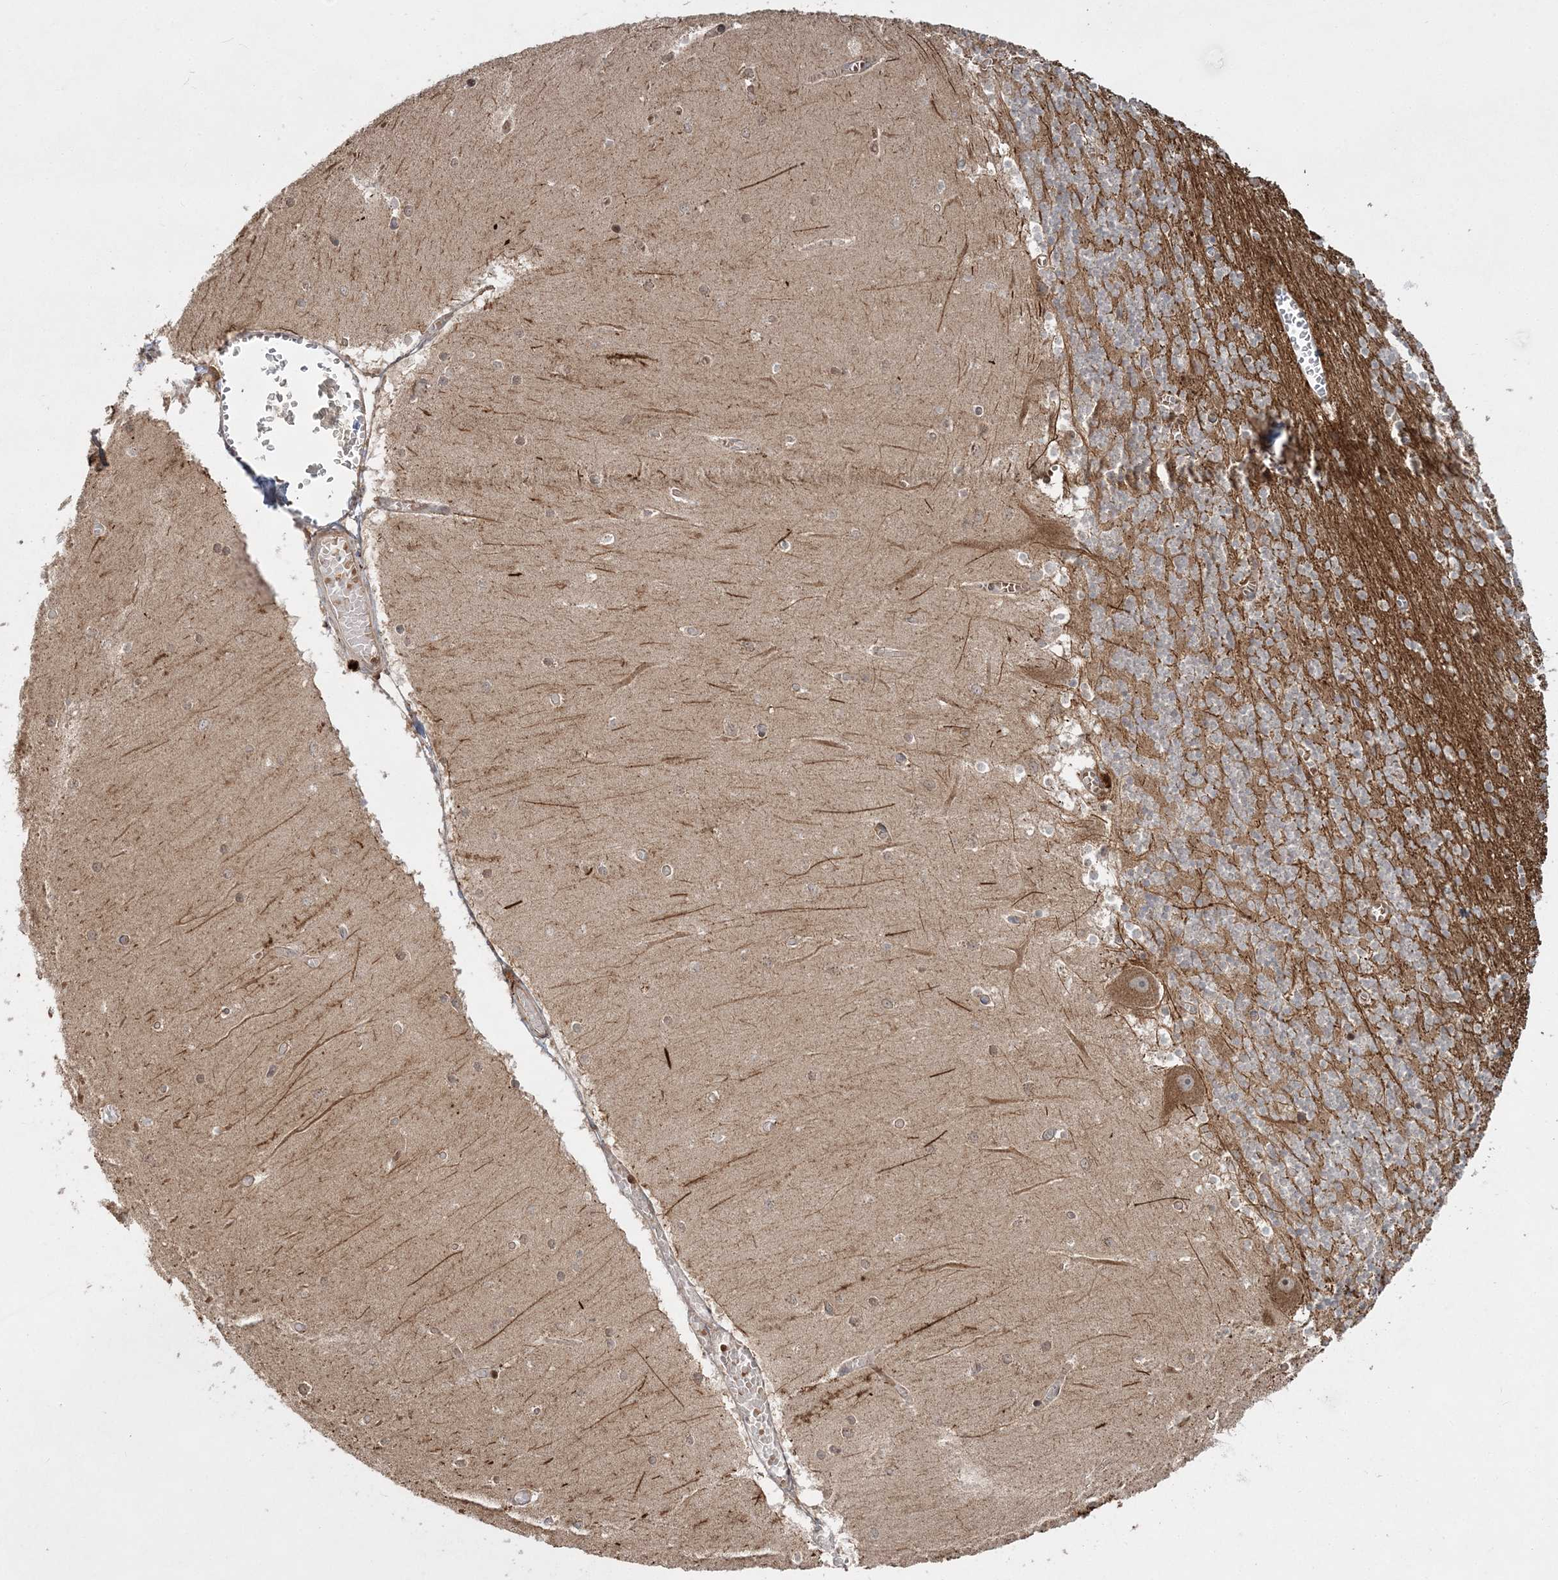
{"staining": {"intensity": "strong", "quantity": ">75%", "location": "cytoplasmic/membranous"}, "tissue": "cerebellum", "cell_type": "Cells in granular layer", "image_type": "normal", "snomed": [{"axis": "morphology", "description": "Normal tissue, NOS"}, {"axis": "topography", "description": "Cerebellum"}], "caption": "Normal cerebellum demonstrates strong cytoplasmic/membranous expression in about >75% of cells in granular layer, visualized by immunohistochemistry.", "gene": "LRPPRC", "patient": {"sex": "female", "age": 28}}